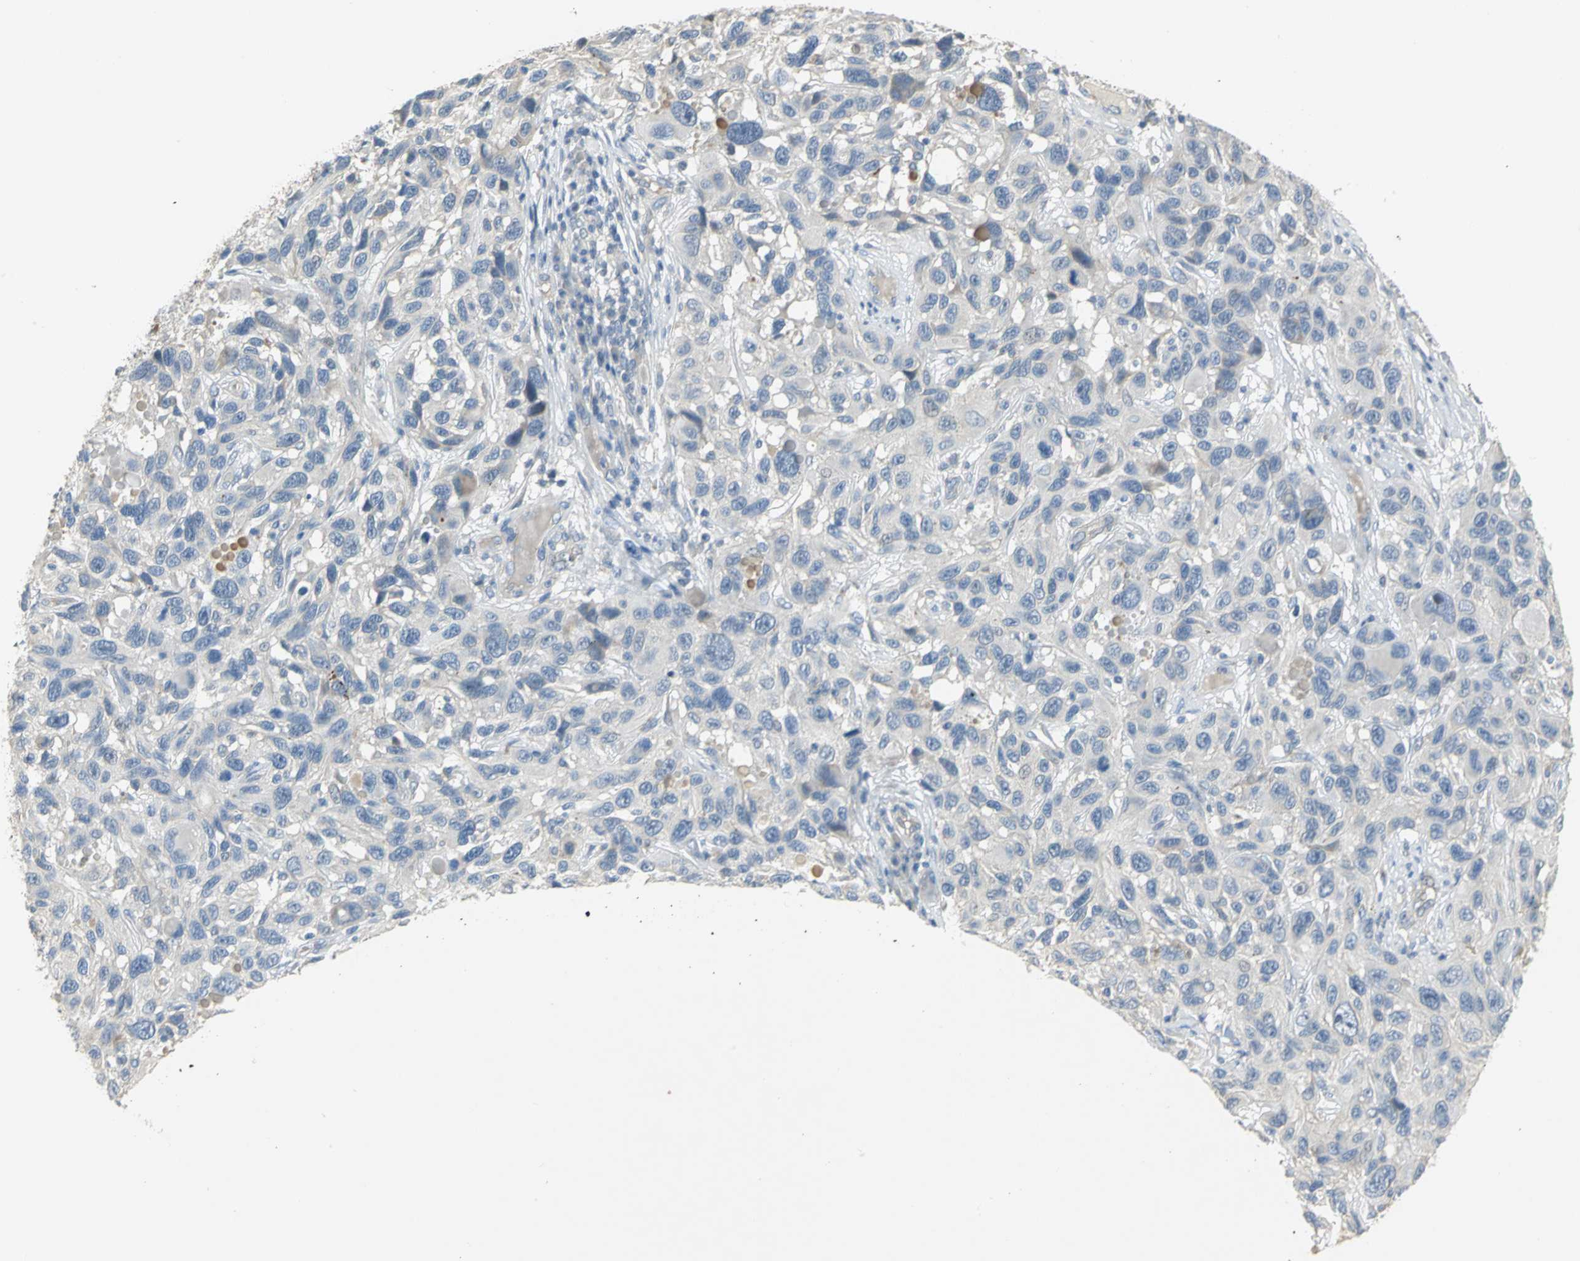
{"staining": {"intensity": "negative", "quantity": "none", "location": "none"}, "tissue": "melanoma", "cell_type": "Tumor cells", "image_type": "cancer", "snomed": [{"axis": "morphology", "description": "Malignant melanoma, NOS"}, {"axis": "topography", "description": "Skin"}], "caption": "This is a photomicrograph of immunohistochemistry (IHC) staining of malignant melanoma, which shows no expression in tumor cells. (DAB (3,3'-diaminobenzidine) immunohistochemistry (IHC) with hematoxylin counter stain).", "gene": "IL17RB", "patient": {"sex": "male", "age": 53}}